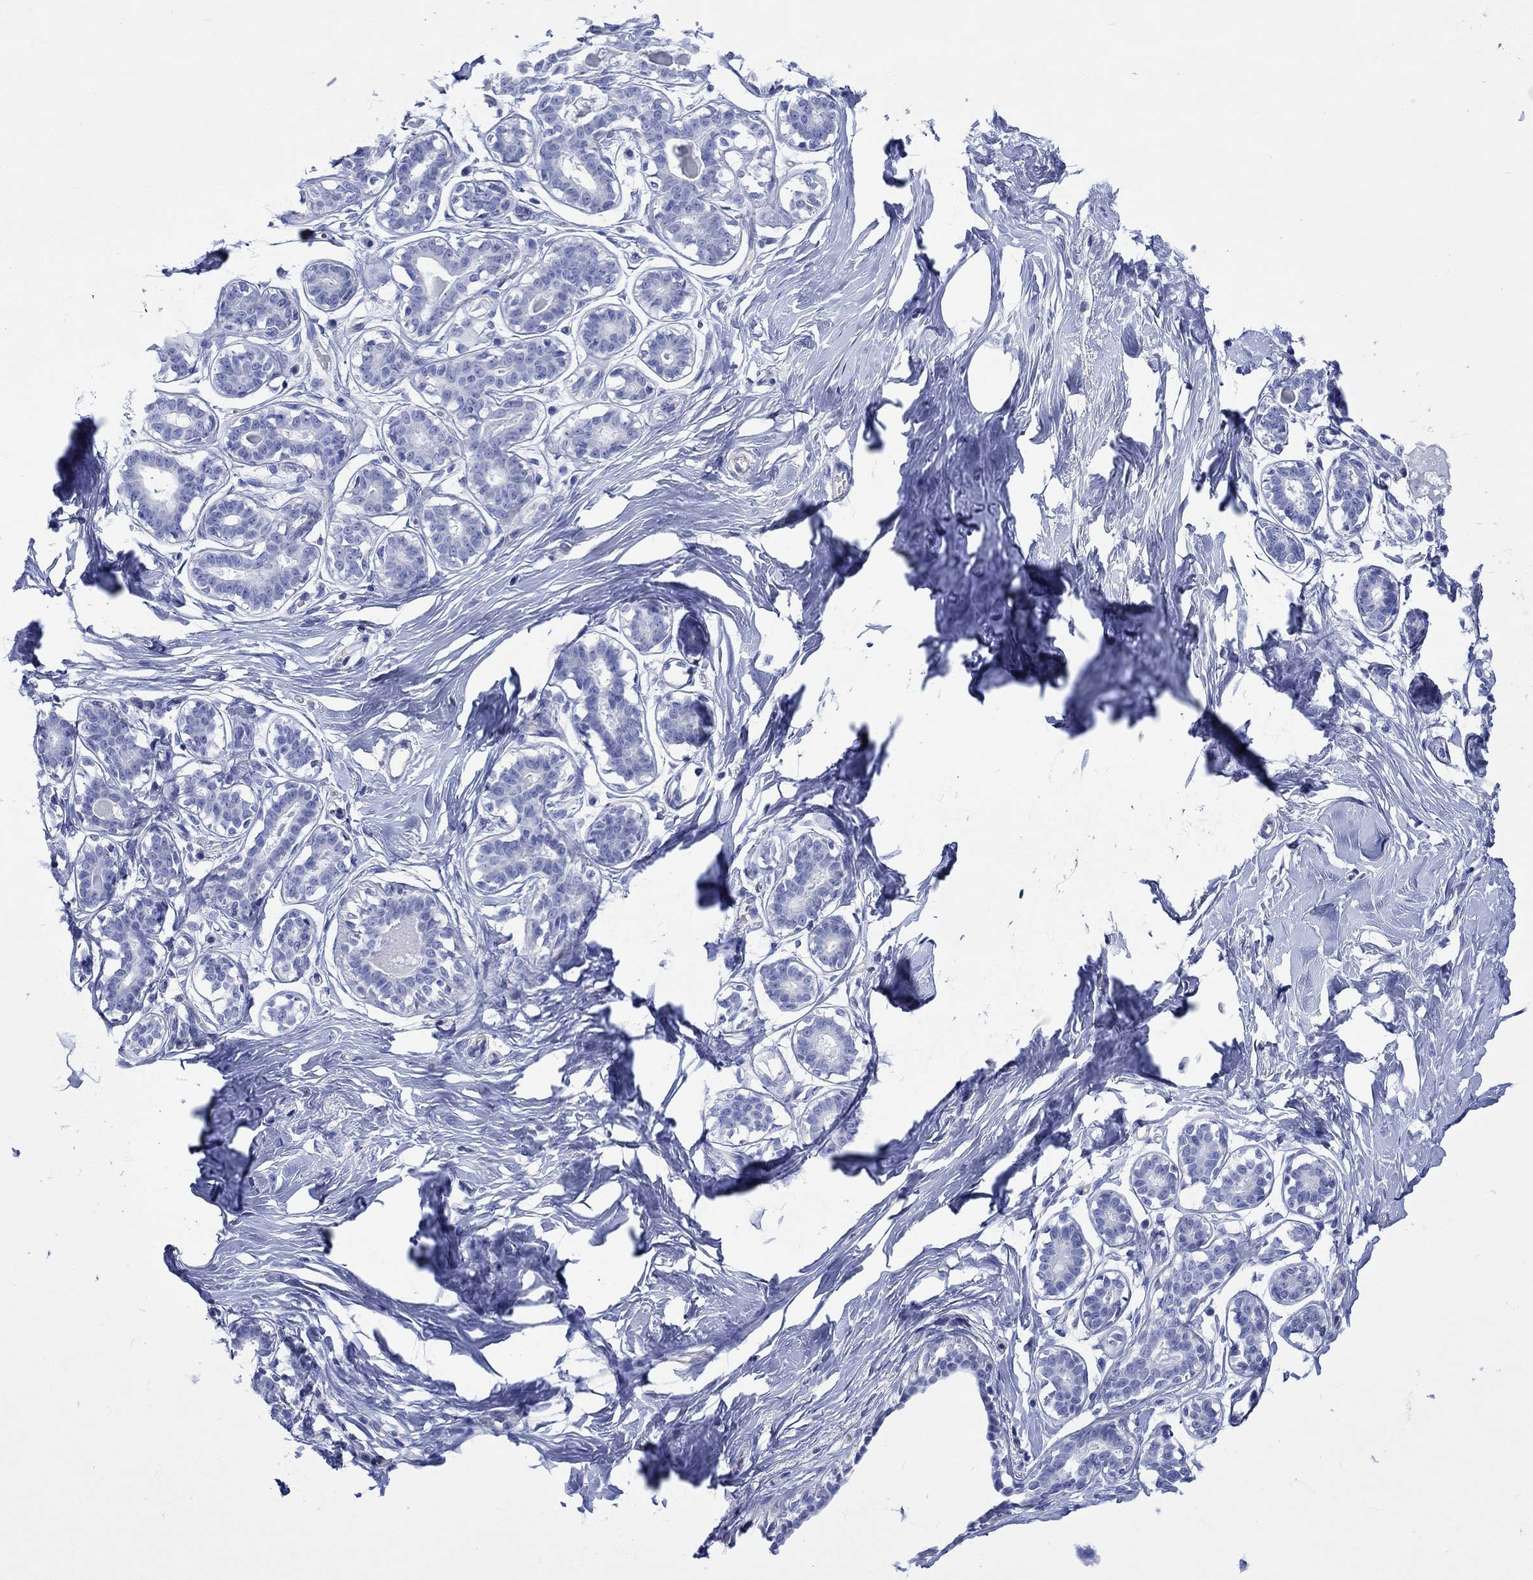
{"staining": {"intensity": "negative", "quantity": "none", "location": "none"}, "tissue": "breast", "cell_type": "Adipocytes", "image_type": "normal", "snomed": [{"axis": "morphology", "description": "Normal tissue, NOS"}, {"axis": "morphology", "description": "Lobular carcinoma, in situ"}, {"axis": "topography", "description": "Breast"}], "caption": "Photomicrograph shows no significant protein positivity in adipocytes of benign breast. Brightfield microscopy of IHC stained with DAB (brown) and hematoxylin (blue), captured at high magnification.", "gene": "CPLX1", "patient": {"sex": "female", "age": 35}}